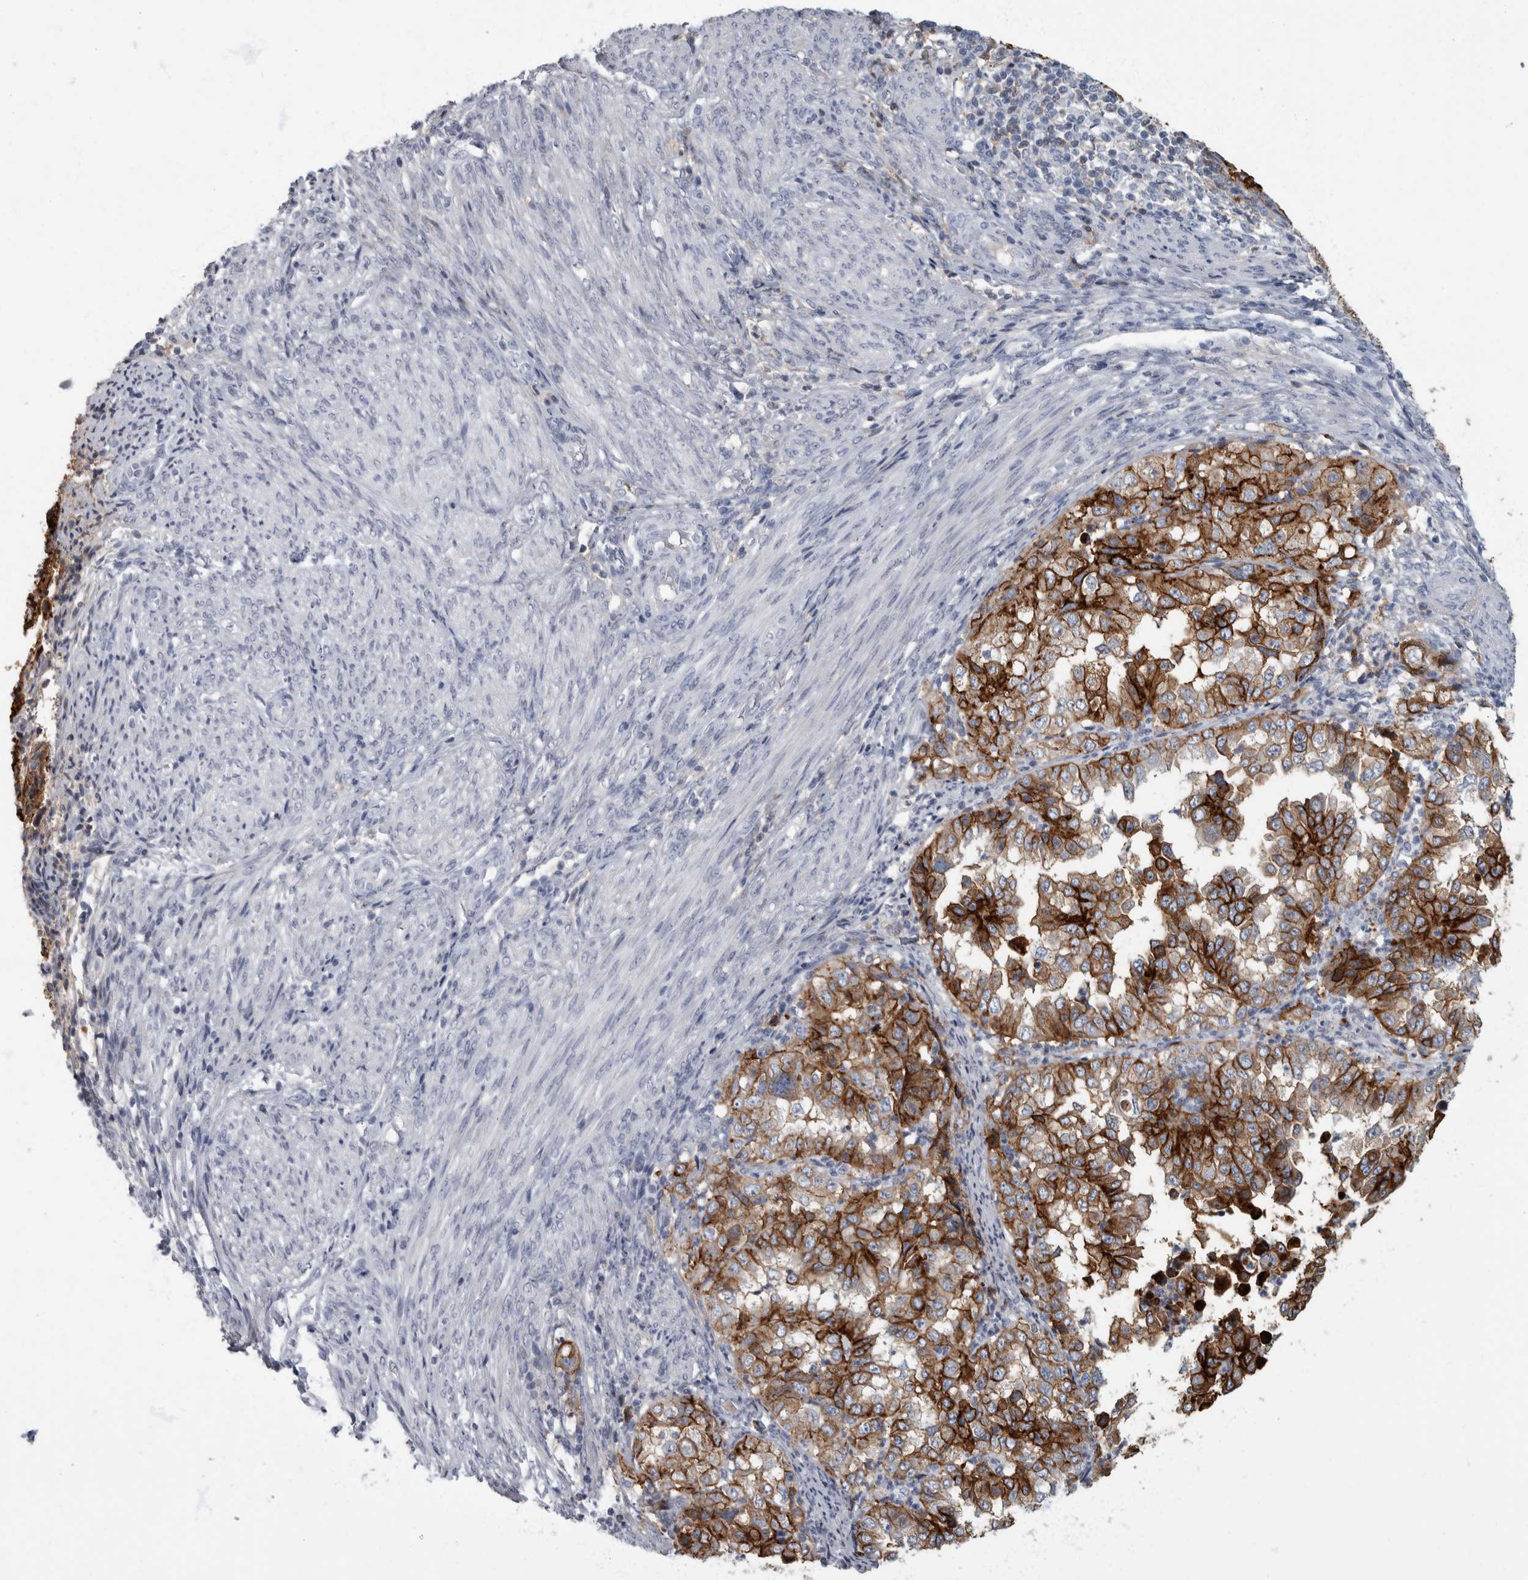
{"staining": {"intensity": "strong", "quantity": ">75%", "location": "cytoplasmic/membranous"}, "tissue": "endometrial cancer", "cell_type": "Tumor cells", "image_type": "cancer", "snomed": [{"axis": "morphology", "description": "Adenocarcinoma, NOS"}, {"axis": "topography", "description": "Endometrium"}], "caption": "IHC image of human endometrial adenocarcinoma stained for a protein (brown), which displays high levels of strong cytoplasmic/membranous expression in approximately >75% of tumor cells.", "gene": "DSG2", "patient": {"sex": "female", "age": 85}}